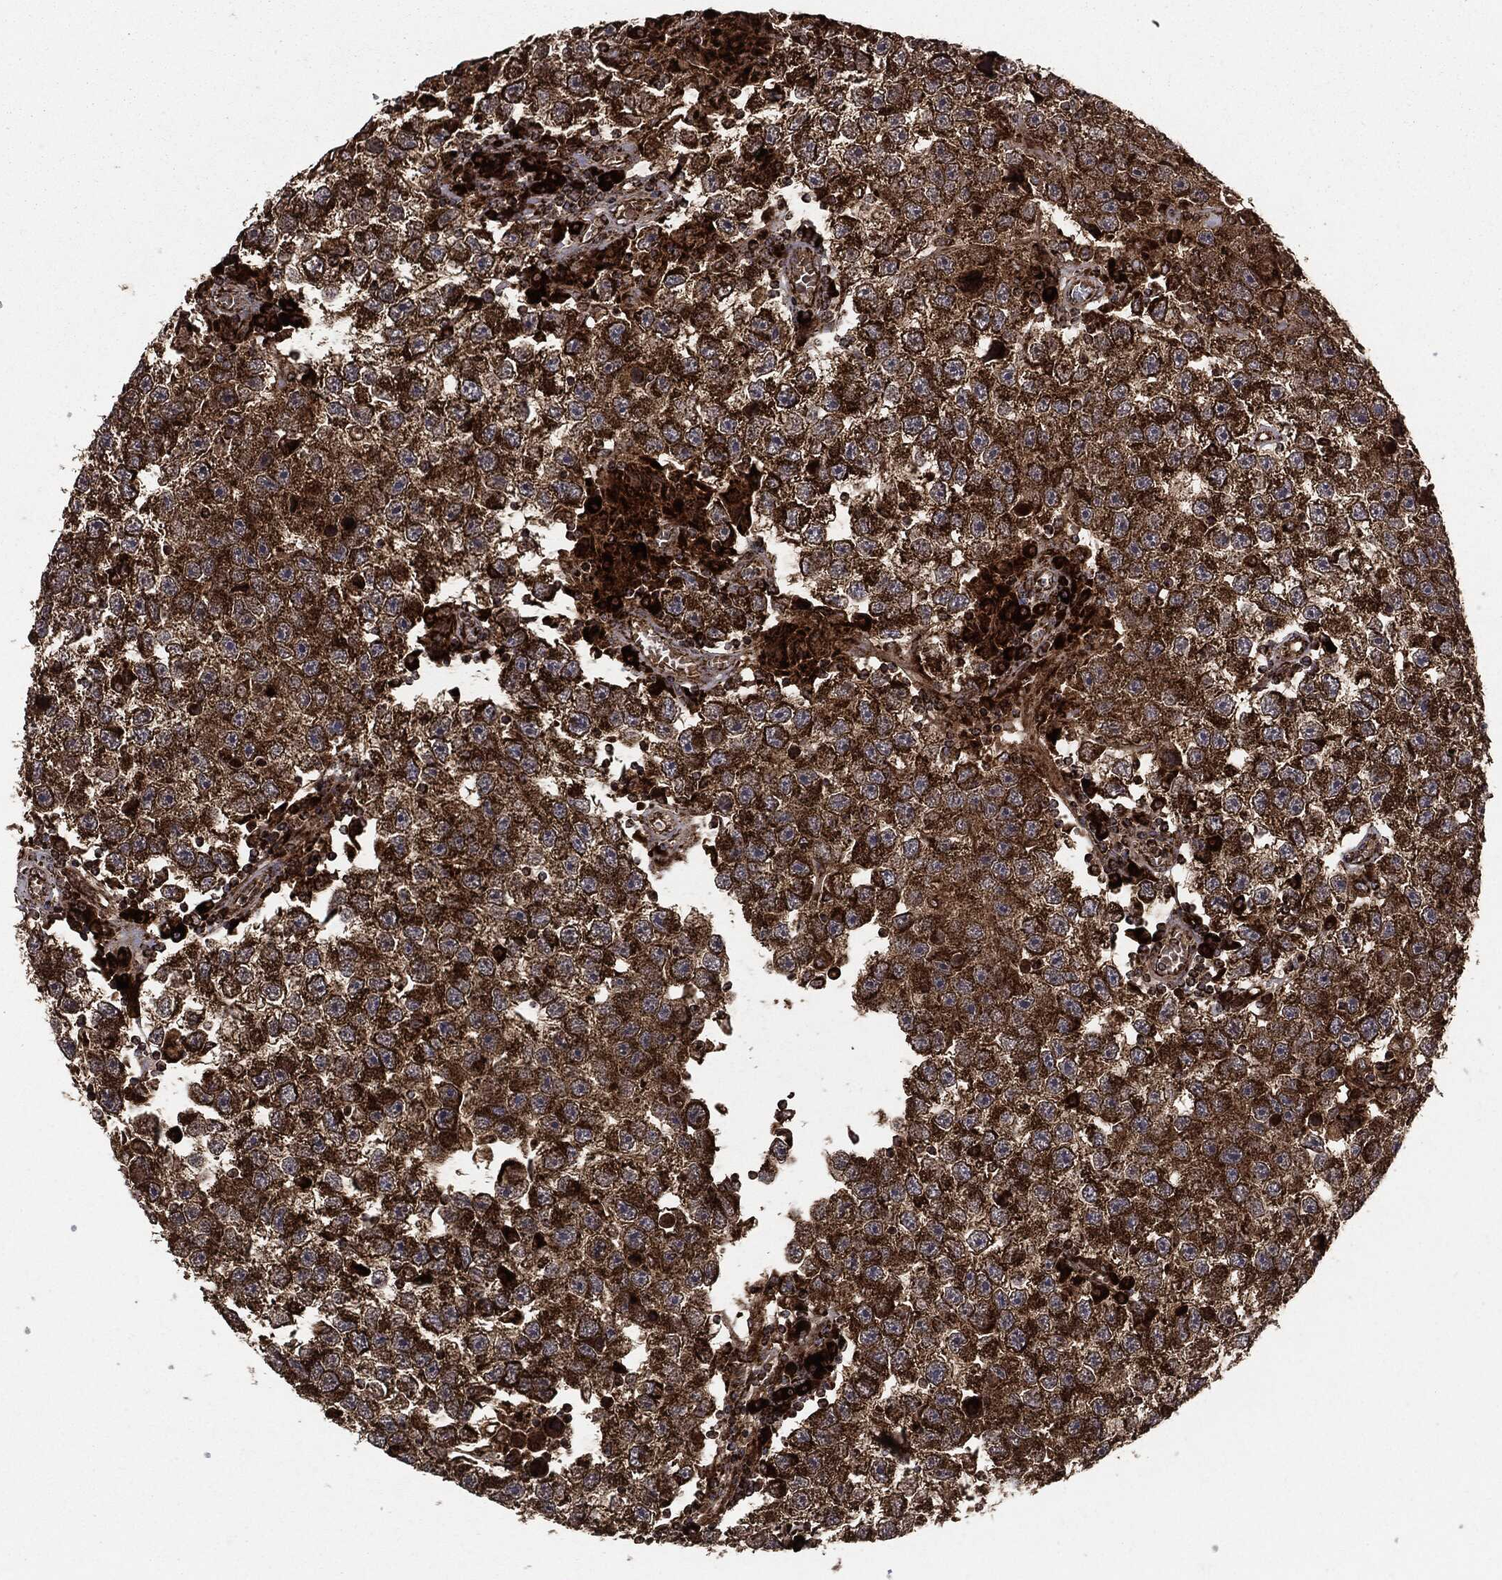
{"staining": {"intensity": "strong", "quantity": ">75%", "location": "cytoplasmic/membranous"}, "tissue": "testis cancer", "cell_type": "Tumor cells", "image_type": "cancer", "snomed": [{"axis": "morphology", "description": "Seminoma, NOS"}, {"axis": "topography", "description": "Testis"}], "caption": "An IHC image of tumor tissue is shown. Protein staining in brown labels strong cytoplasmic/membranous positivity in testis cancer (seminoma) within tumor cells. (DAB IHC with brightfield microscopy, high magnification).", "gene": "MAP2K1", "patient": {"sex": "male", "age": 26}}